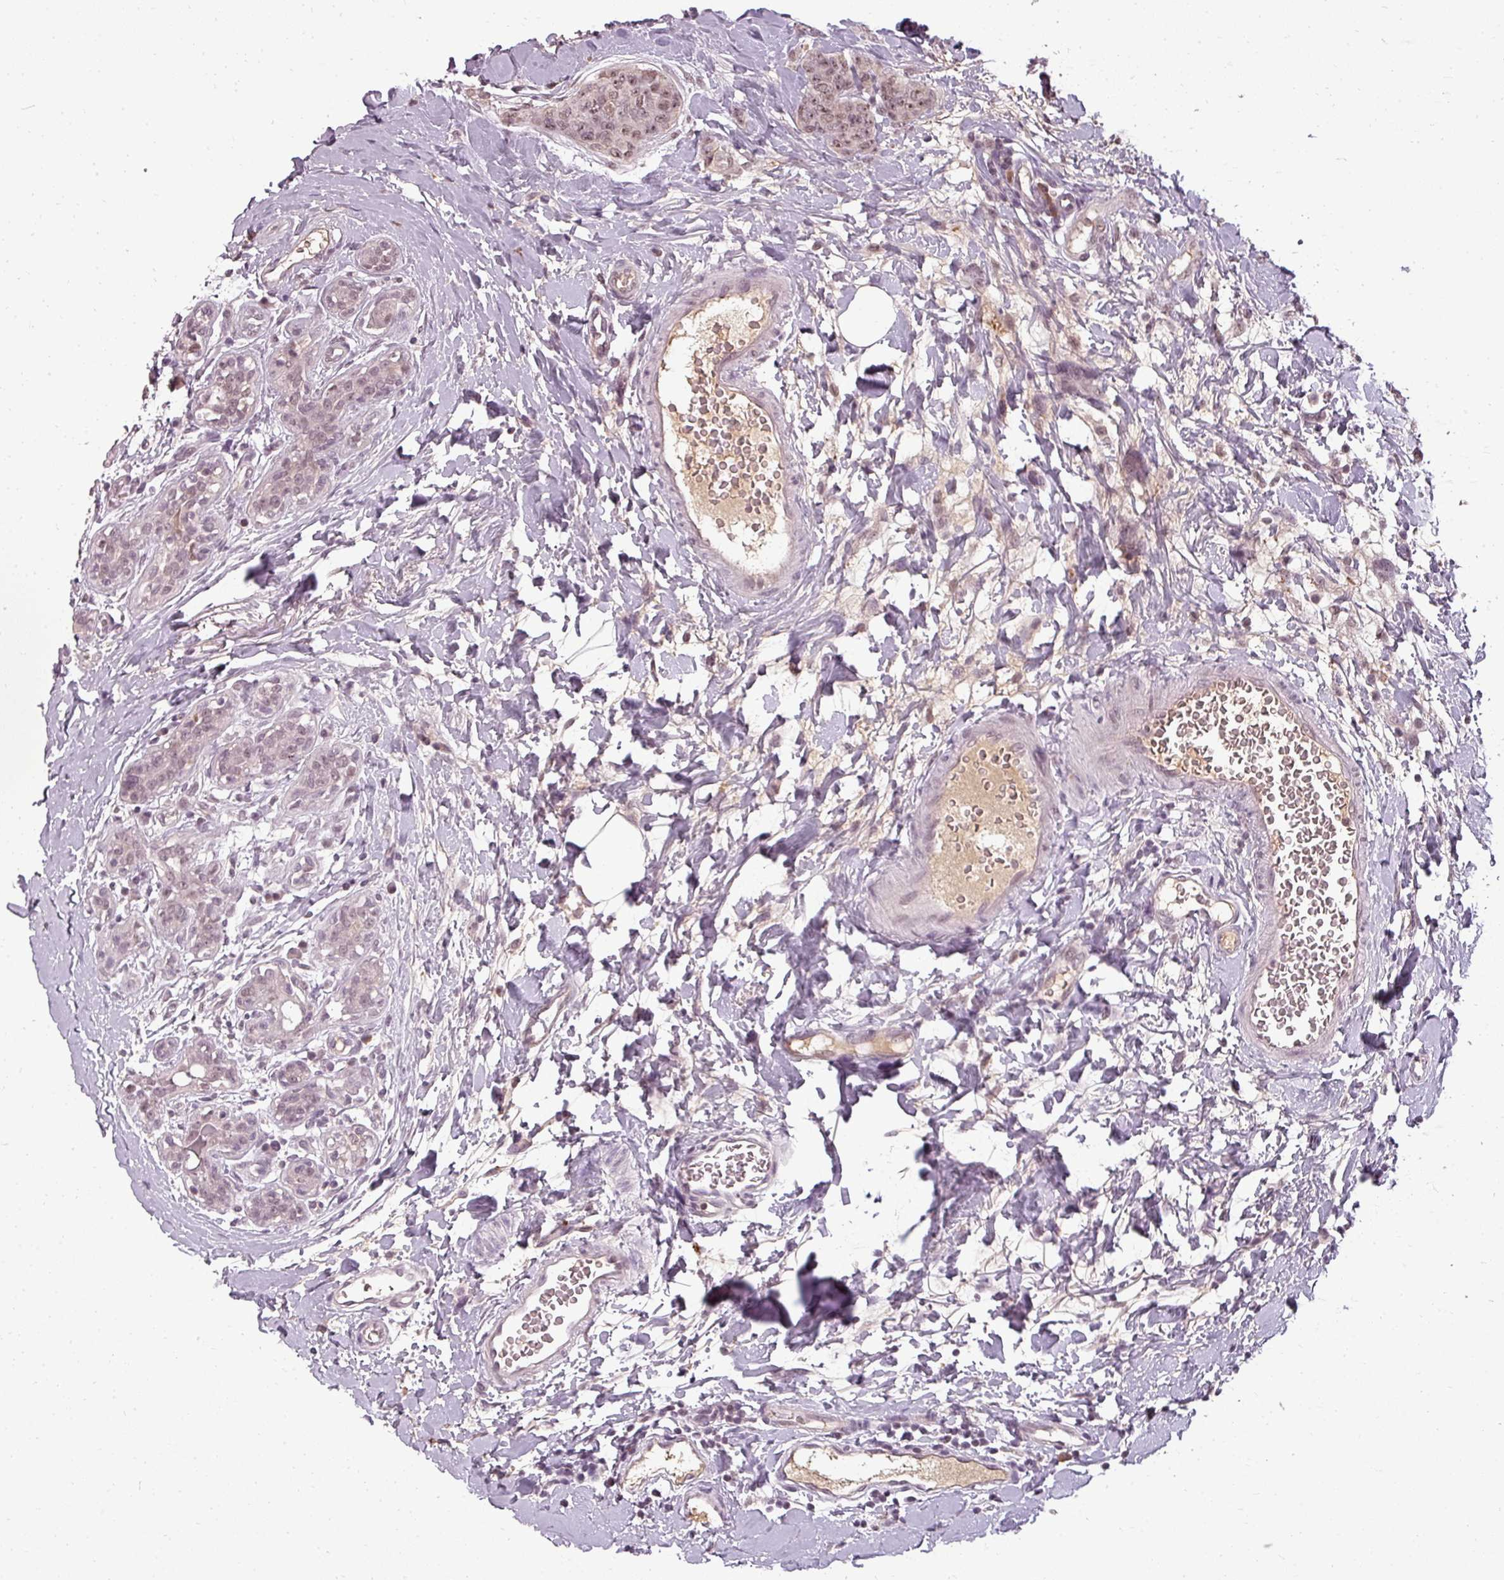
{"staining": {"intensity": "moderate", "quantity": ">75%", "location": "nuclear"}, "tissue": "breast cancer", "cell_type": "Tumor cells", "image_type": "cancer", "snomed": [{"axis": "morphology", "description": "Duct carcinoma"}, {"axis": "topography", "description": "Breast"}], "caption": "Moderate nuclear positivity for a protein is appreciated in approximately >75% of tumor cells of infiltrating ductal carcinoma (breast) using IHC.", "gene": "BCAS3", "patient": {"sex": "female", "age": 40}}